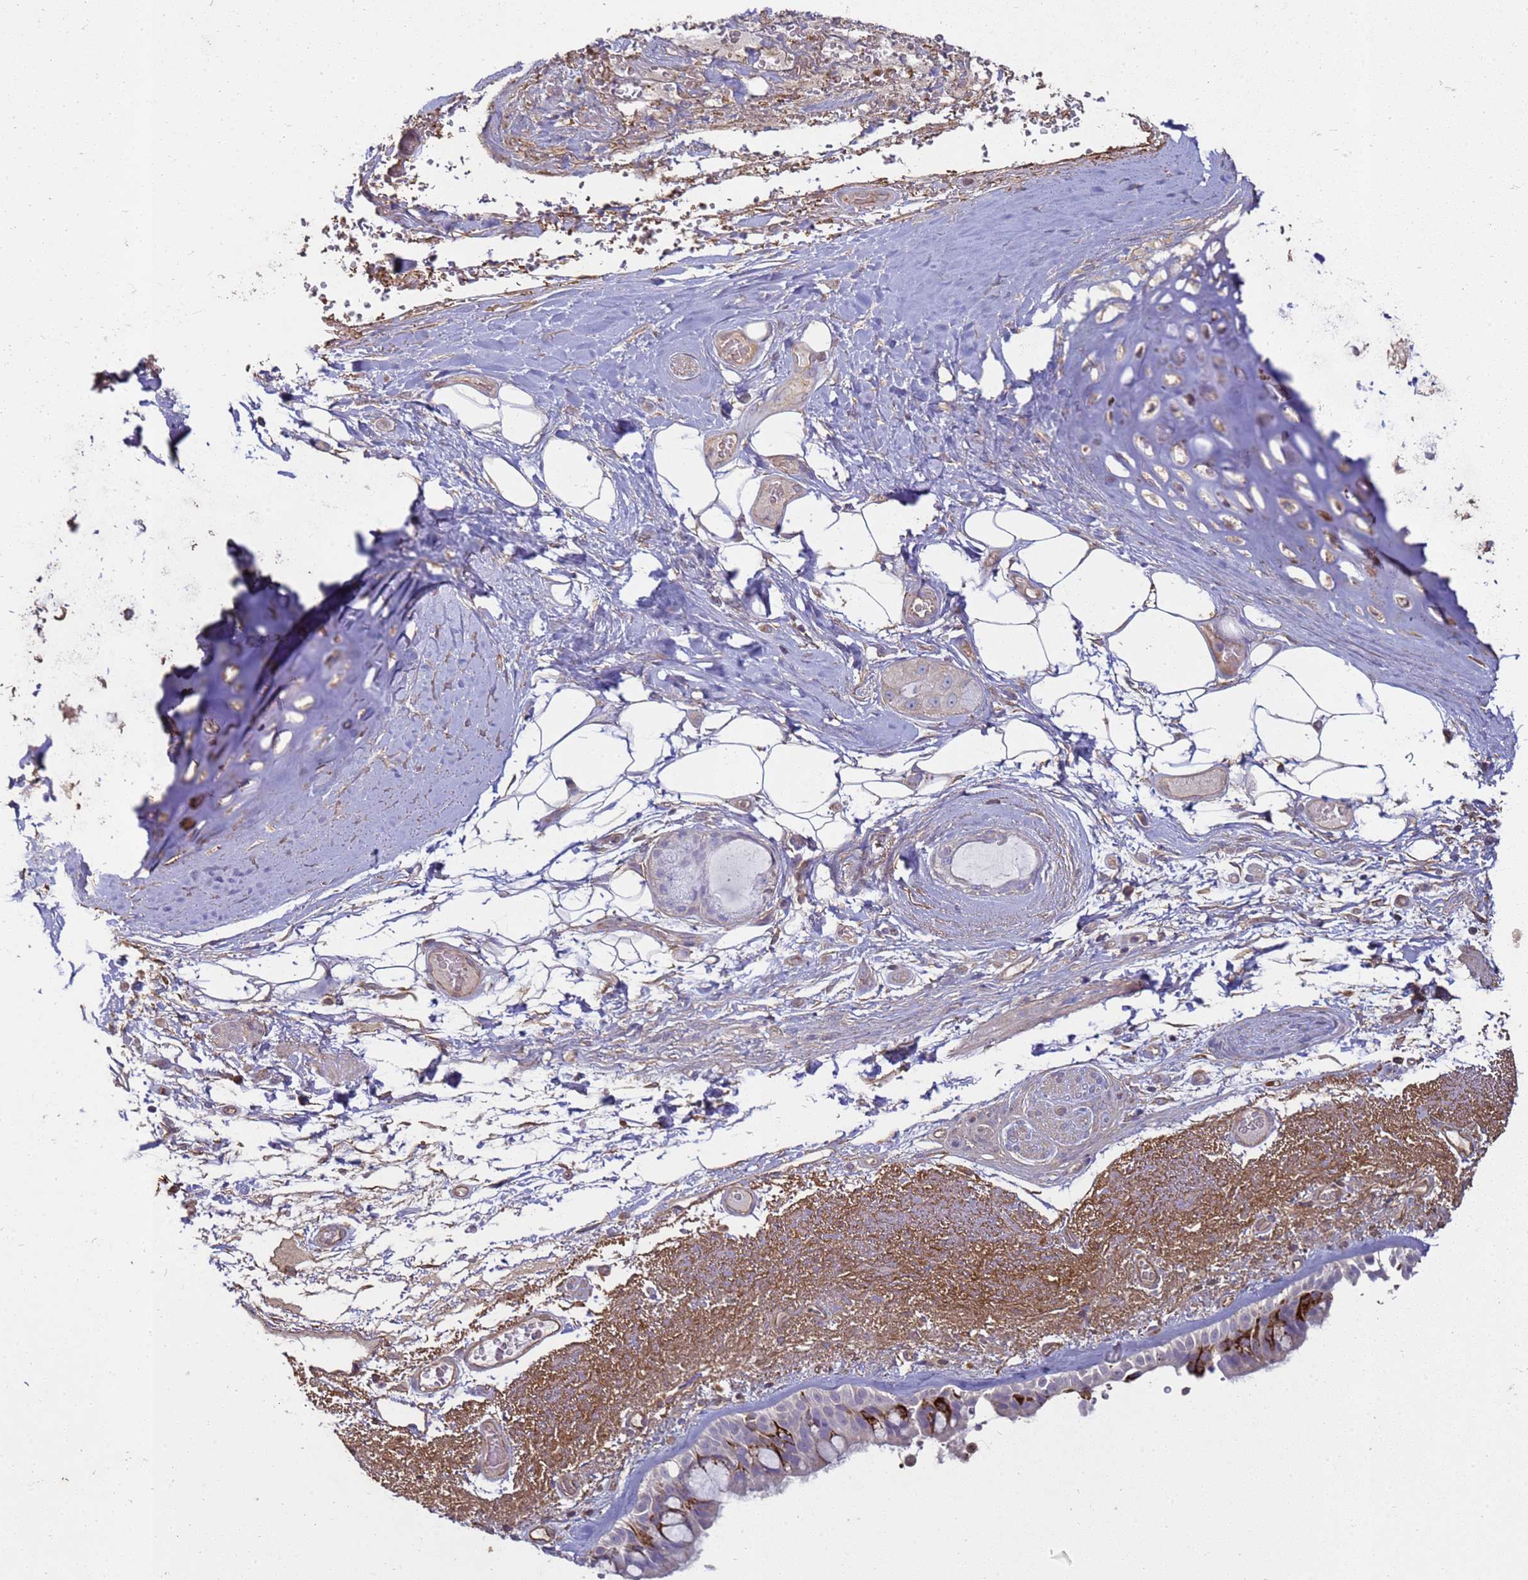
{"staining": {"intensity": "strong", "quantity": "<25%", "location": "cytoplasmic/membranous"}, "tissue": "bronchus", "cell_type": "Respiratory epithelial cells", "image_type": "normal", "snomed": [{"axis": "morphology", "description": "Normal tissue, NOS"}, {"axis": "morphology", "description": "Squamous cell carcinoma, NOS"}, {"axis": "topography", "description": "Lymph node"}, {"axis": "topography", "description": "Bronchus"}, {"axis": "topography", "description": "Lung"}], "caption": "Bronchus stained for a protein (brown) reveals strong cytoplasmic/membranous positive positivity in approximately <25% of respiratory epithelial cells.", "gene": "SGIP1", "patient": {"sex": "male", "age": 66}}